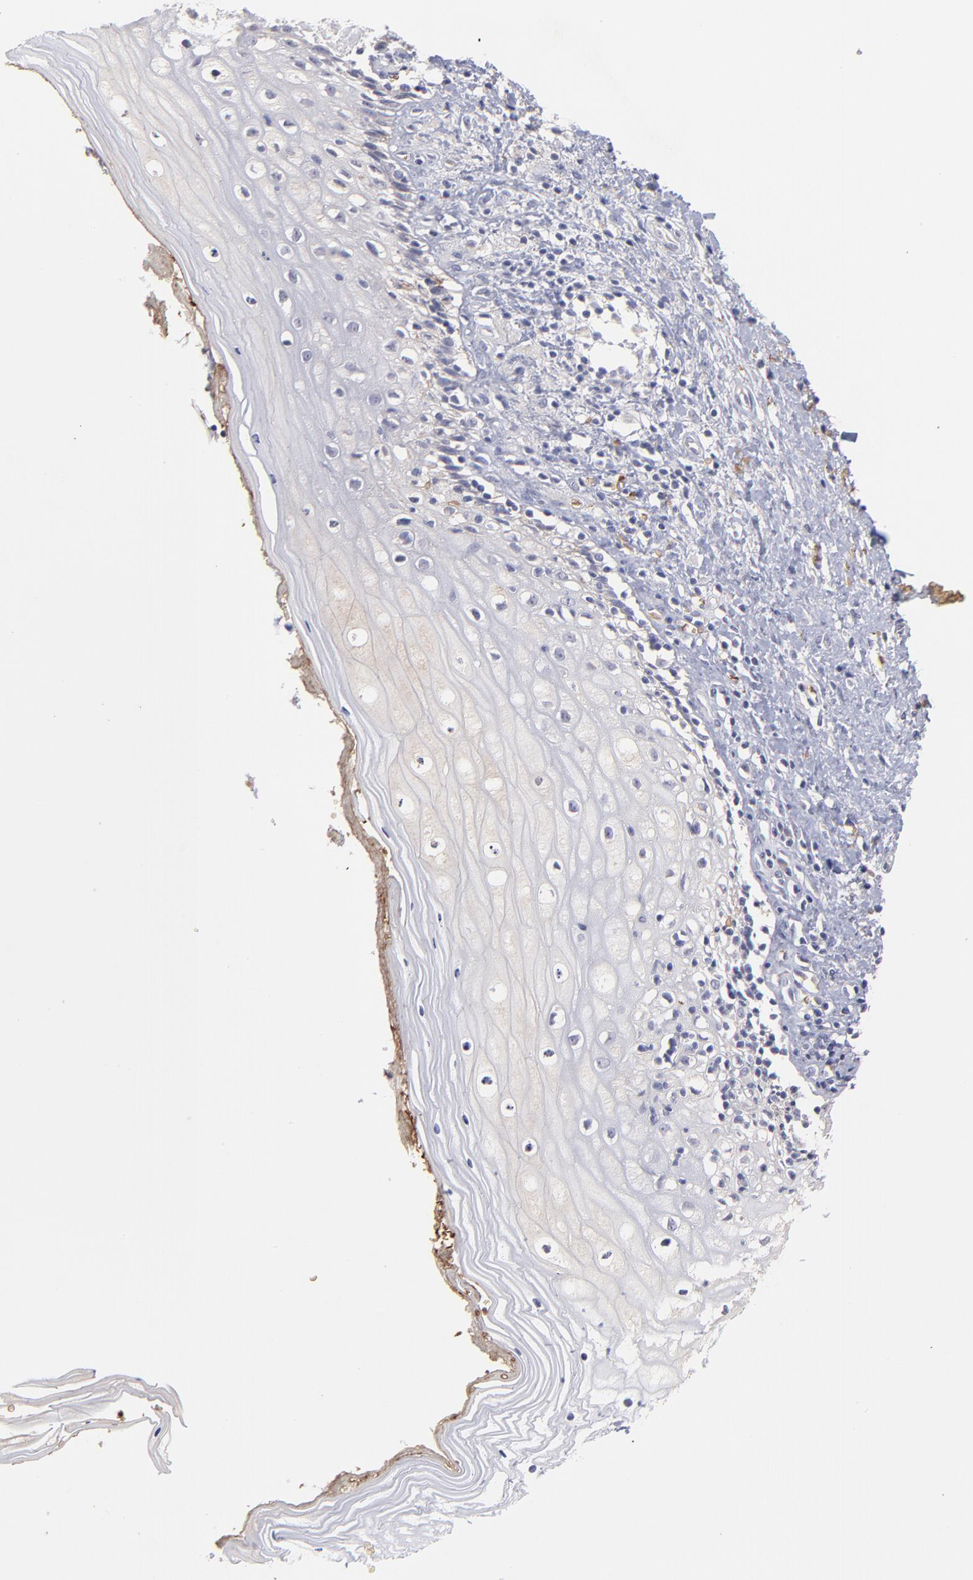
{"staining": {"intensity": "negative", "quantity": "none", "location": "none"}, "tissue": "vagina", "cell_type": "Squamous epithelial cells", "image_type": "normal", "snomed": [{"axis": "morphology", "description": "Normal tissue, NOS"}, {"axis": "topography", "description": "Vagina"}], "caption": "This is an IHC photomicrograph of unremarkable vagina. There is no positivity in squamous epithelial cells.", "gene": "F13B", "patient": {"sex": "female", "age": 46}}